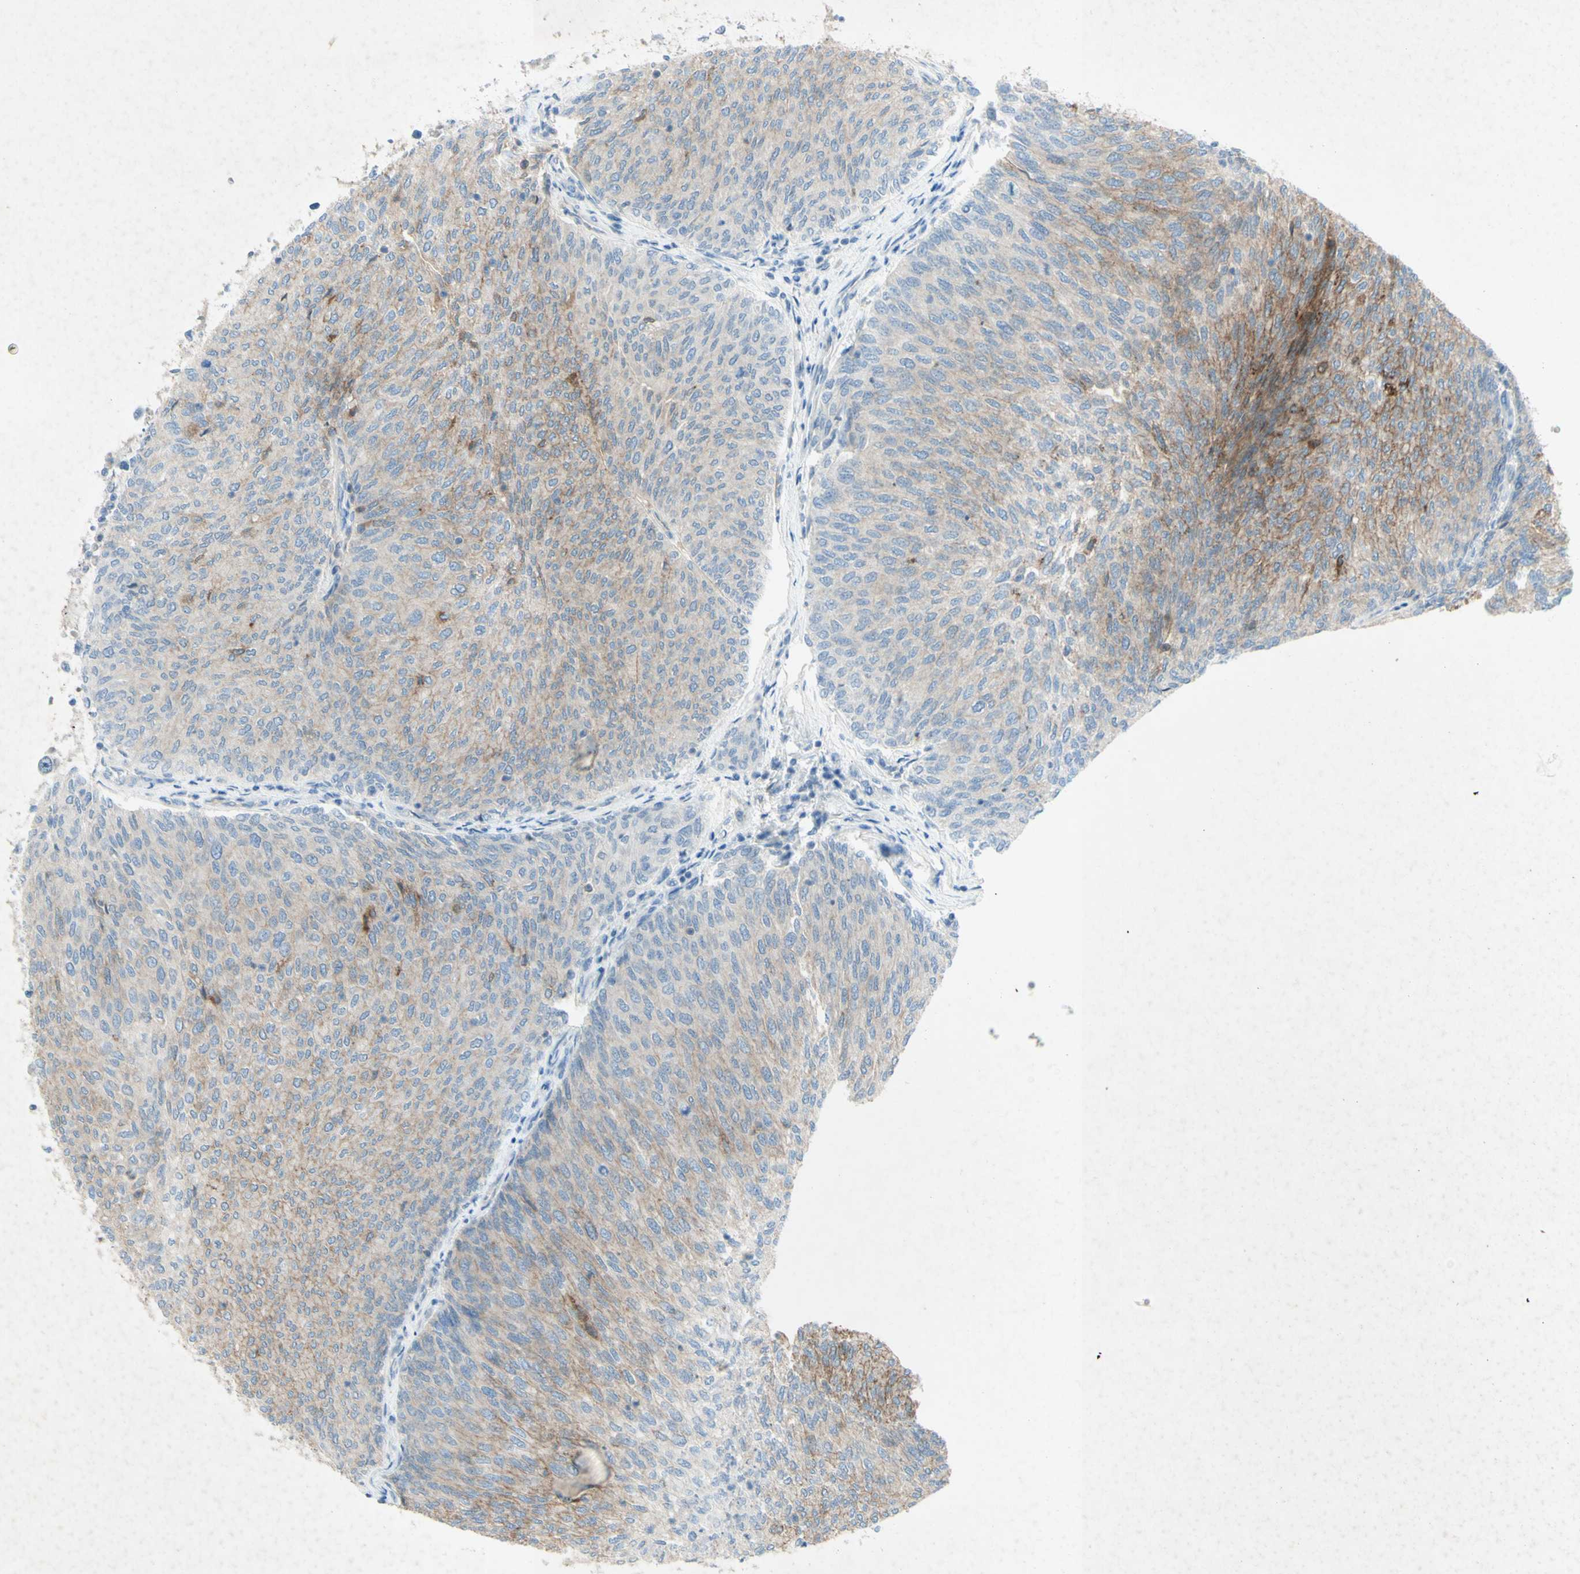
{"staining": {"intensity": "moderate", "quantity": "25%-75%", "location": "cytoplasmic/membranous"}, "tissue": "urothelial cancer", "cell_type": "Tumor cells", "image_type": "cancer", "snomed": [{"axis": "morphology", "description": "Urothelial carcinoma, Low grade"}, {"axis": "topography", "description": "Urinary bladder"}], "caption": "A medium amount of moderate cytoplasmic/membranous staining is present in about 25%-75% of tumor cells in urothelial cancer tissue.", "gene": "GDF15", "patient": {"sex": "female", "age": 79}}